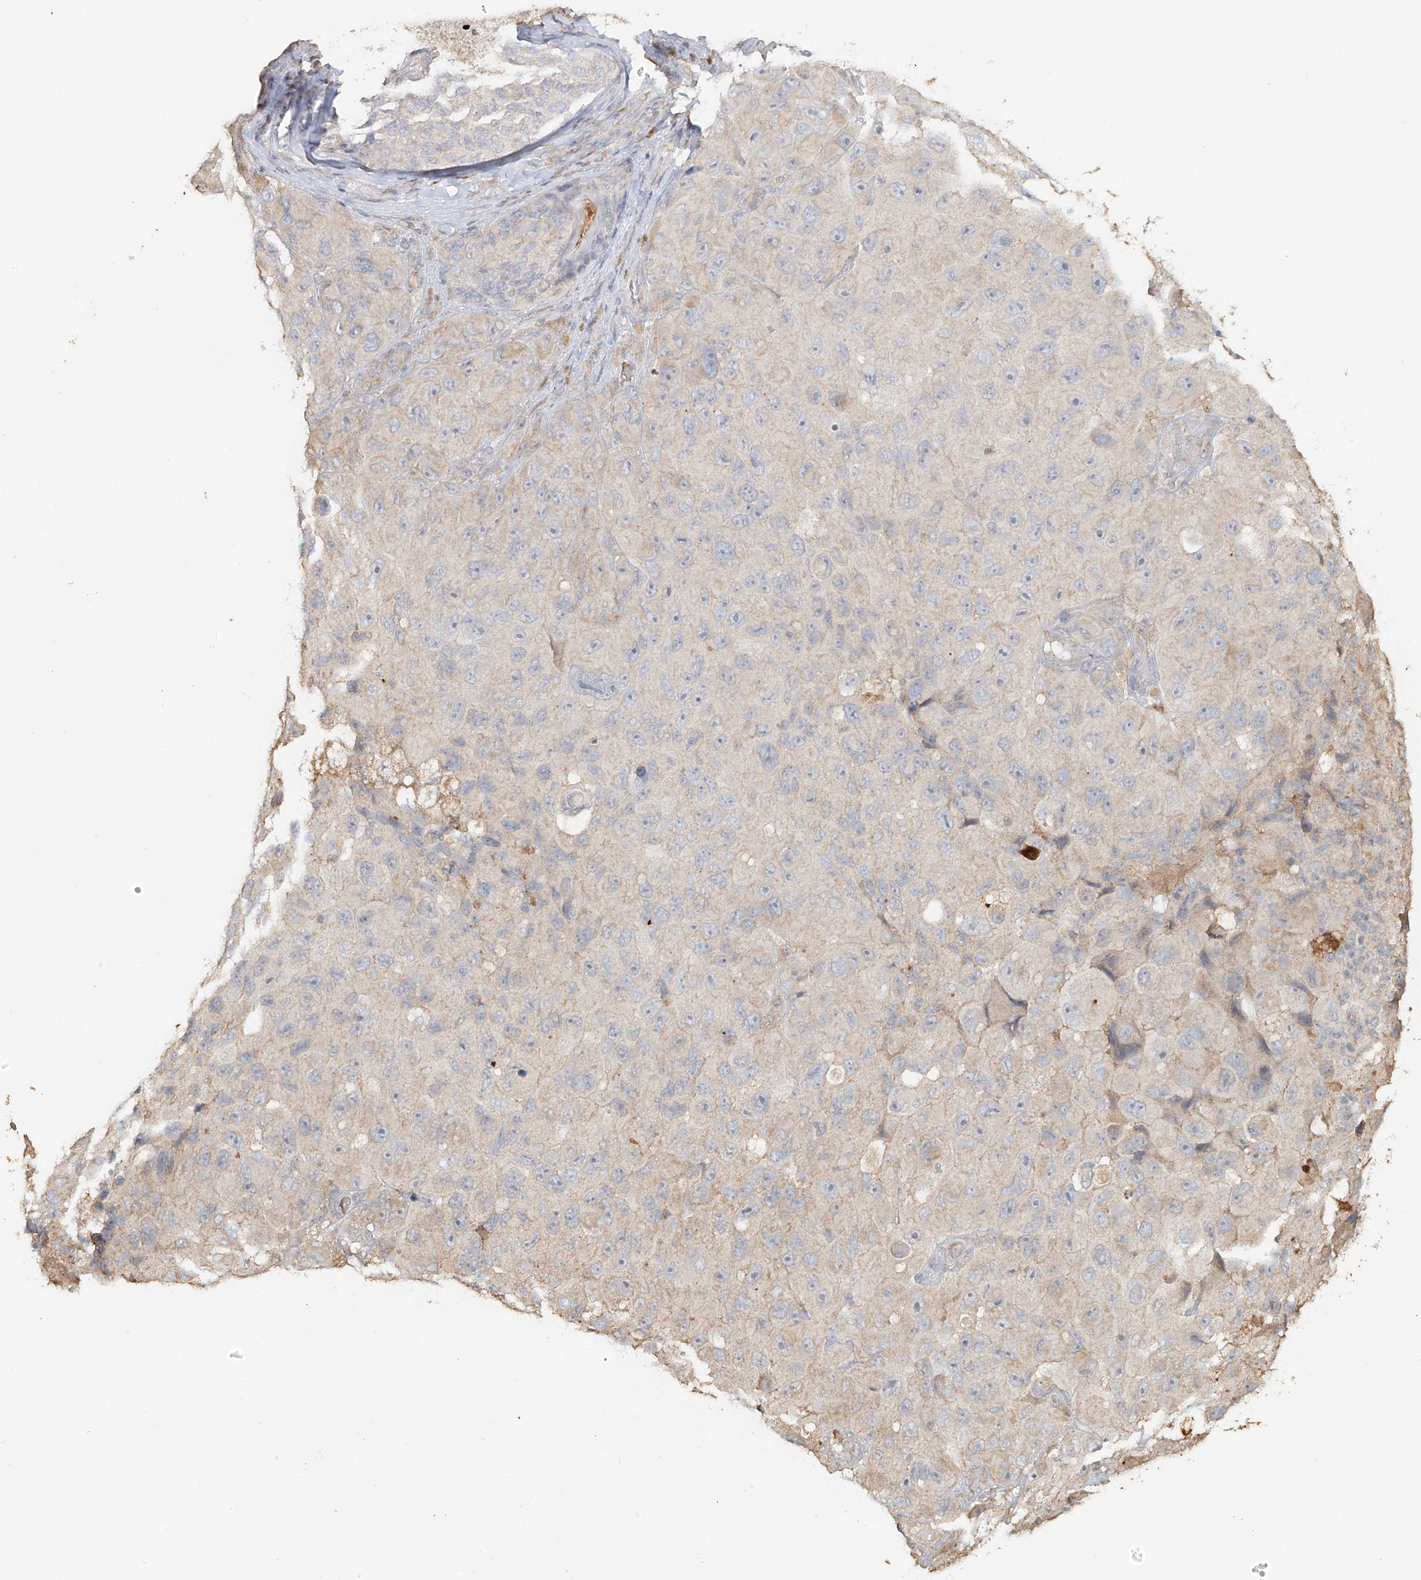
{"staining": {"intensity": "moderate", "quantity": "<25%", "location": "cytoplasmic/membranous"}, "tissue": "melanoma", "cell_type": "Tumor cells", "image_type": "cancer", "snomed": [{"axis": "morphology", "description": "Malignant melanoma, NOS"}, {"axis": "topography", "description": "Skin"}], "caption": "Malignant melanoma tissue demonstrates moderate cytoplasmic/membranous positivity in approximately <25% of tumor cells (Brightfield microscopy of DAB IHC at high magnification).", "gene": "NPHS1", "patient": {"sex": "female", "age": 73}}